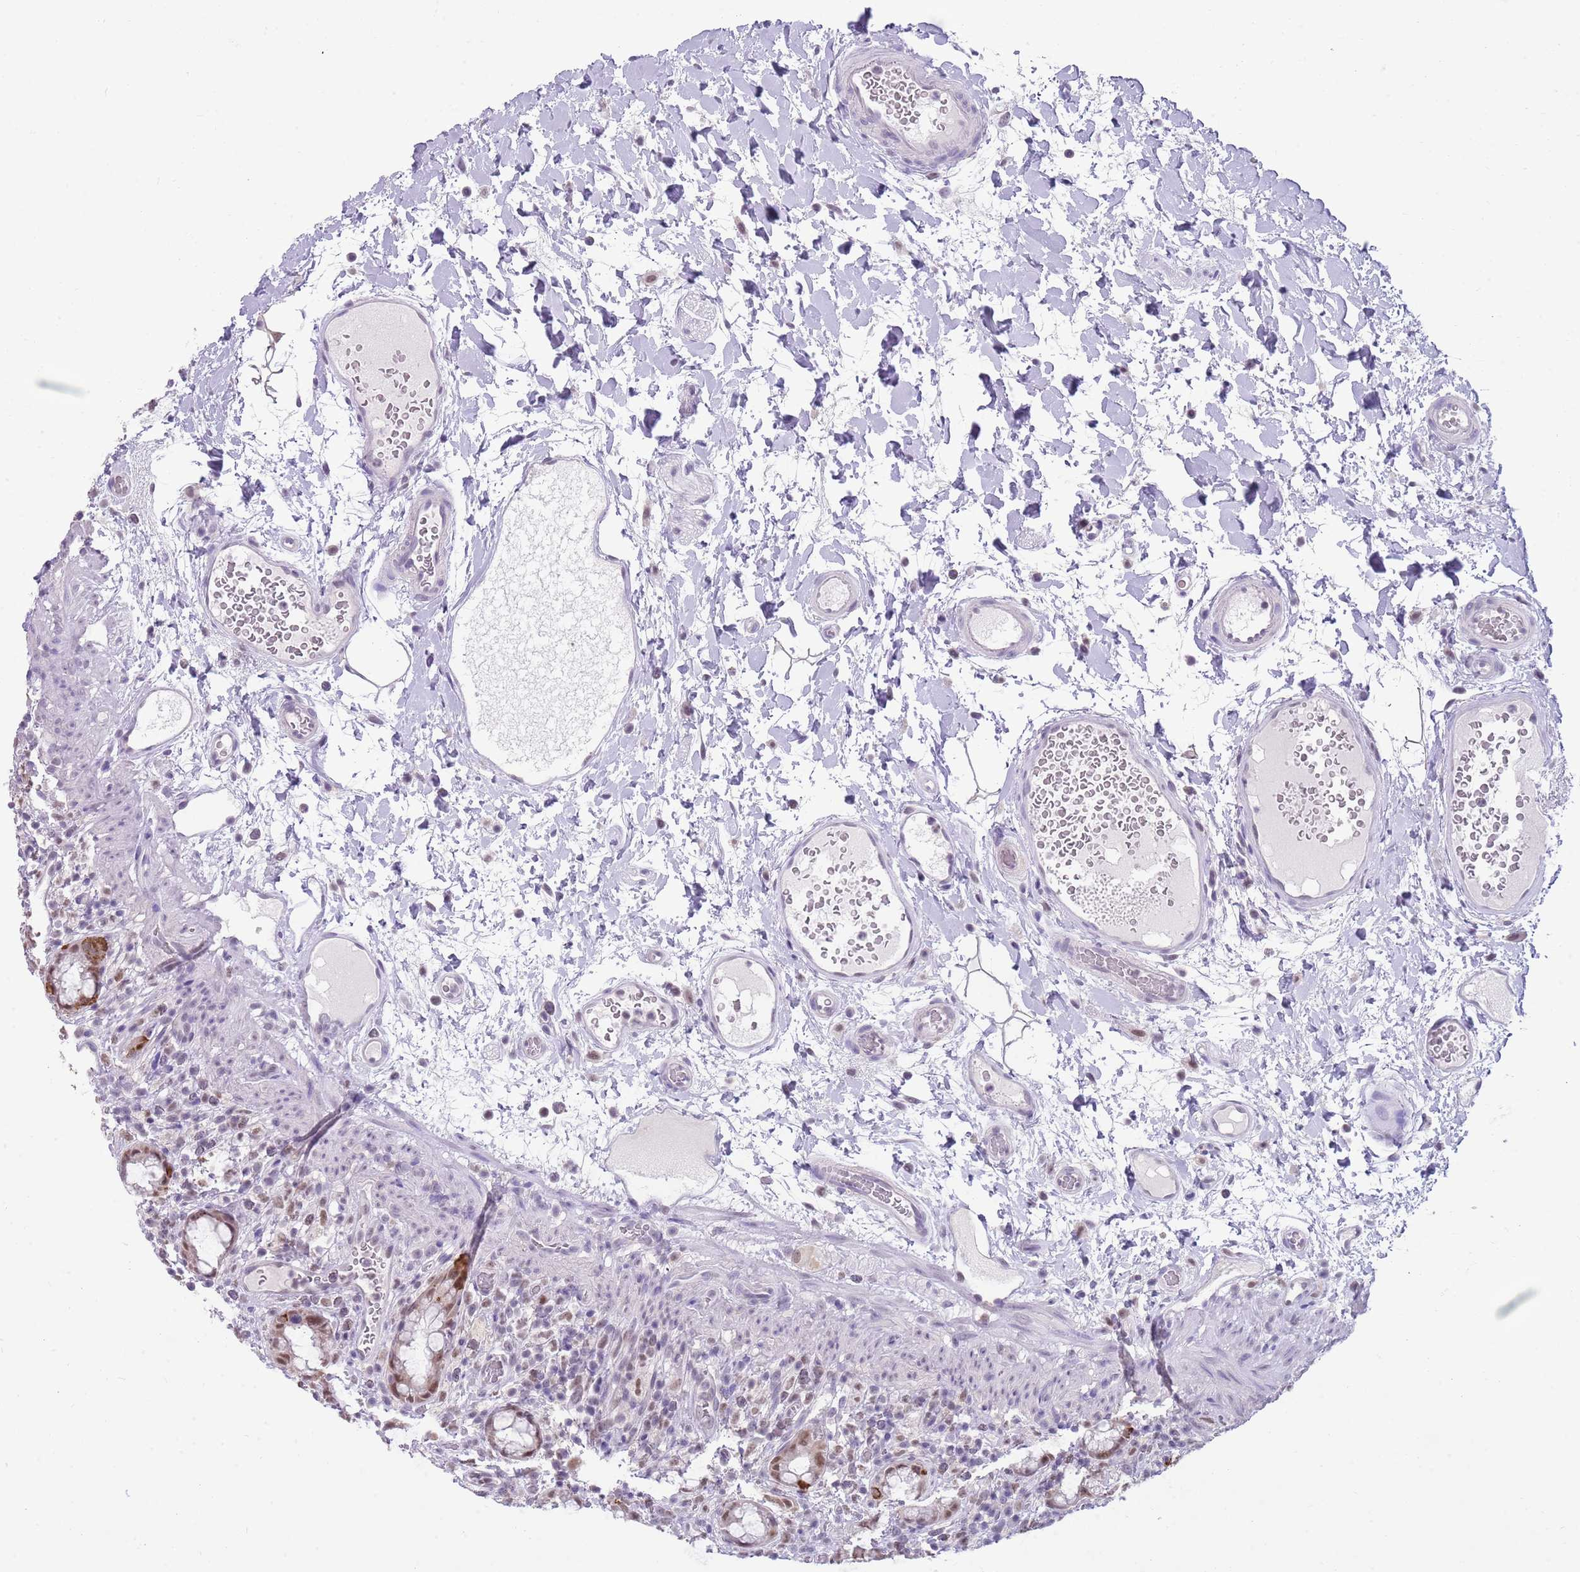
{"staining": {"intensity": "moderate", "quantity": ">75%", "location": "nuclear"}, "tissue": "rectum", "cell_type": "Glandular cells", "image_type": "normal", "snomed": [{"axis": "morphology", "description": "Normal tissue, NOS"}, {"axis": "topography", "description": "Rectum"}], "caption": "Immunohistochemical staining of benign human rectum demonstrates moderate nuclear protein staining in about >75% of glandular cells. (Stains: DAB (3,3'-diaminobenzidine) in brown, nuclei in blue, Microscopy: brightfield microscopy at high magnification).", "gene": "SEPHS2", "patient": {"sex": "female", "age": 57}}